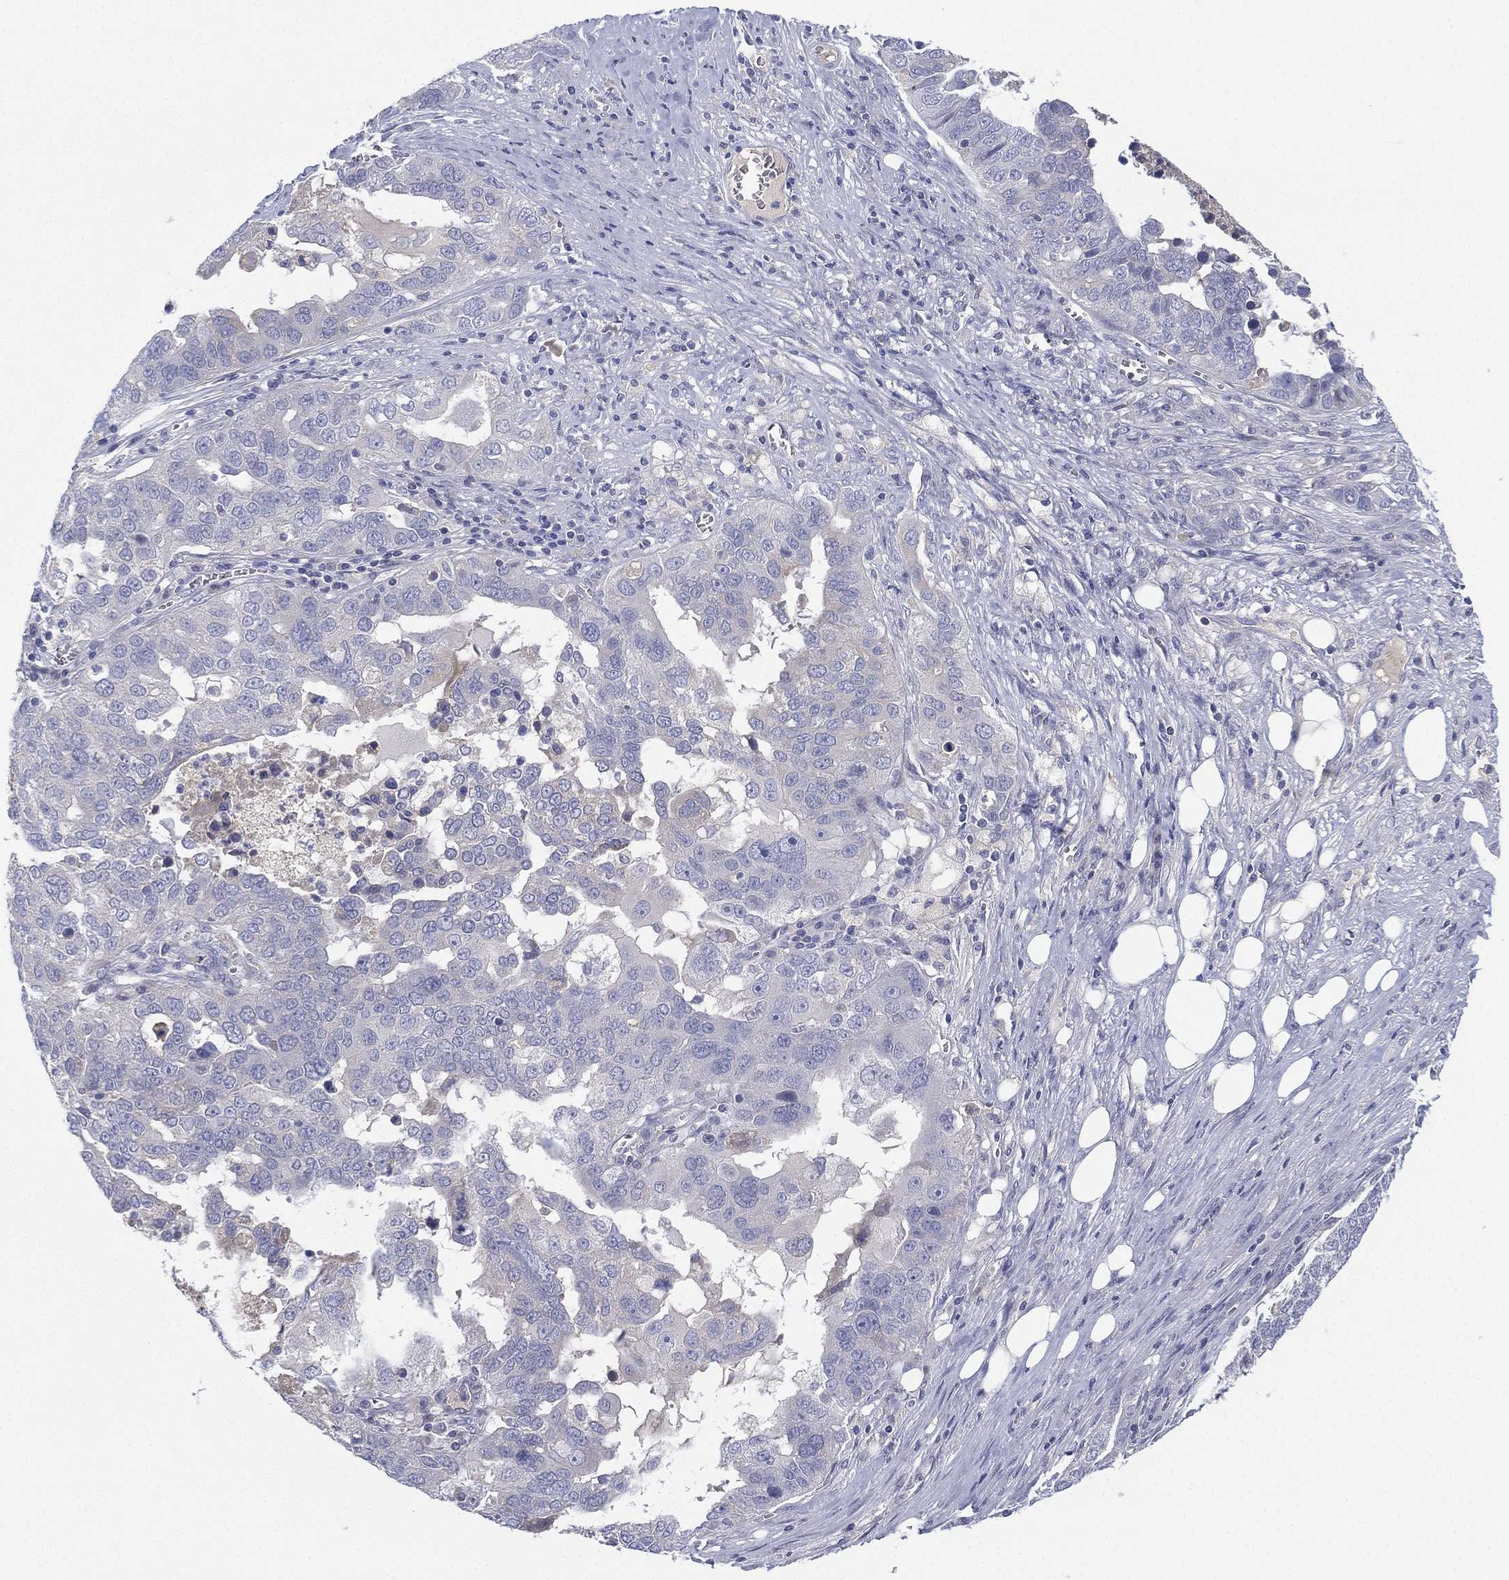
{"staining": {"intensity": "negative", "quantity": "none", "location": "none"}, "tissue": "ovarian cancer", "cell_type": "Tumor cells", "image_type": "cancer", "snomed": [{"axis": "morphology", "description": "Carcinoma, endometroid"}, {"axis": "topography", "description": "Soft tissue"}, {"axis": "topography", "description": "Ovary"}], "caption": "Immunohistochemistry of human ovarian endometroid carcinoma demonstrates no positivity in tumor cells.", "gene": "CYP2D6", "patient": {"sex": "female", "age": 52}}